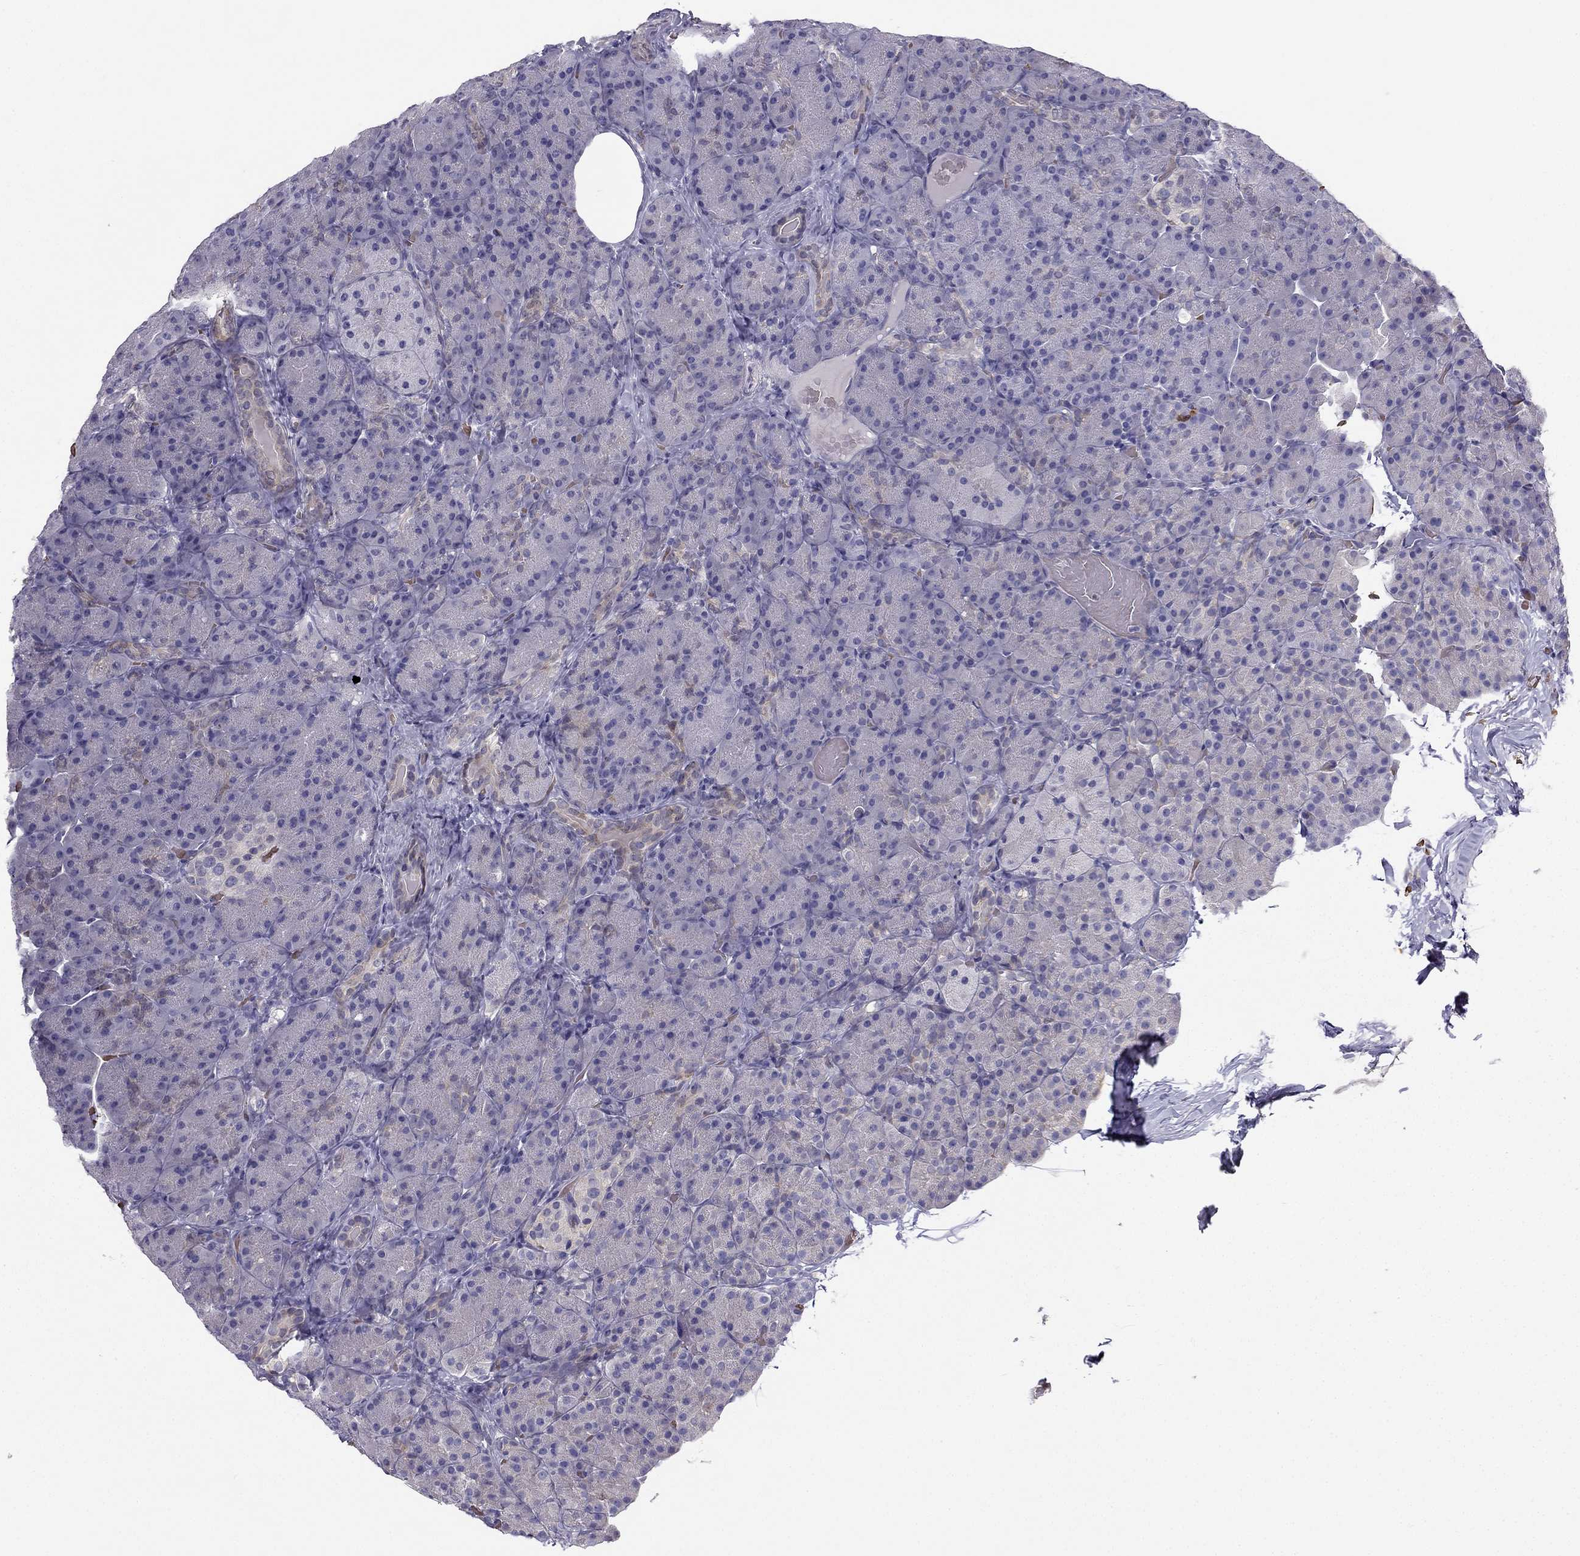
{"staining": {"intensity": "weak", "quantity": "<25%", "location": "cytoplasmic/membranous"}, "tissue": "pancreas", "cell_type": "Exocrine glandular cells", "image_type": "normal", "snomed": [{"axis": "morphology", "description": "Normal tissue, NOS"}, {"axis": "topography", "description": "Pancreas"}], "caption": "Exocrine glandular cells are negative for brown protein staining in unremarkable pancreas.", "gene": "RSPH14", "patient": {"sex": "male", "age": 57}}